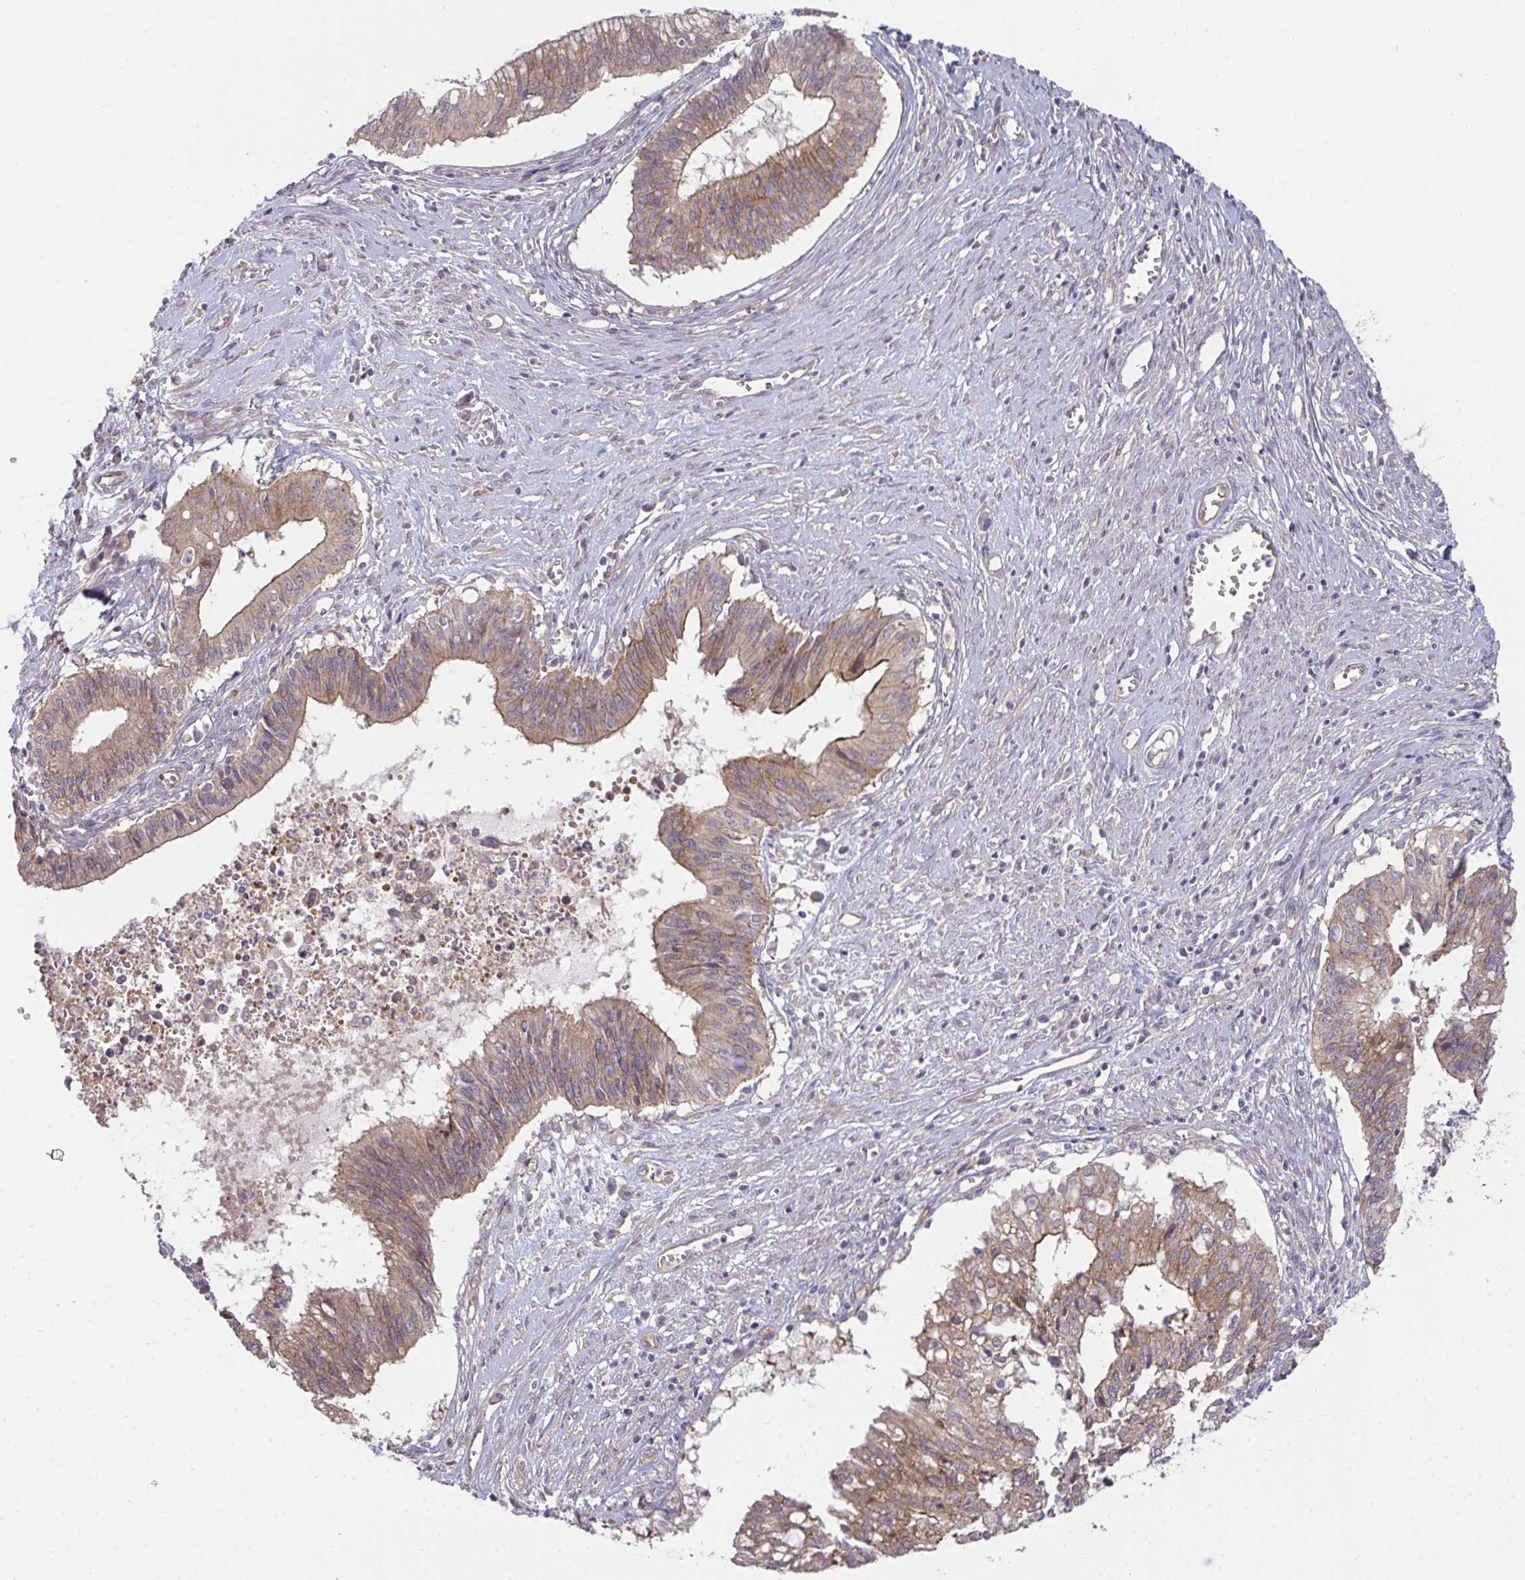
{"staining": {"intensity": "moderate", "quantity": ">75%", "location": "cytoplasmic/membranous"}, "tissue": "cervical cancer", "cell_type": "Tumor cells", "image_type": "cancer", "snomed": [{"axis": "morphology", "description": "Adenocarcinoma, NOS"}, {"axis": "topography", "description": "Cervix"}], "caption": "The photomicrograph shows immunohistochemical staining of cervical cancer. There is moderate cytoplasmic/membranous expression is seen in about >75% of tumor cells.", "gene": "CASP9", "patient": {"sex": "female", "age": 44}}